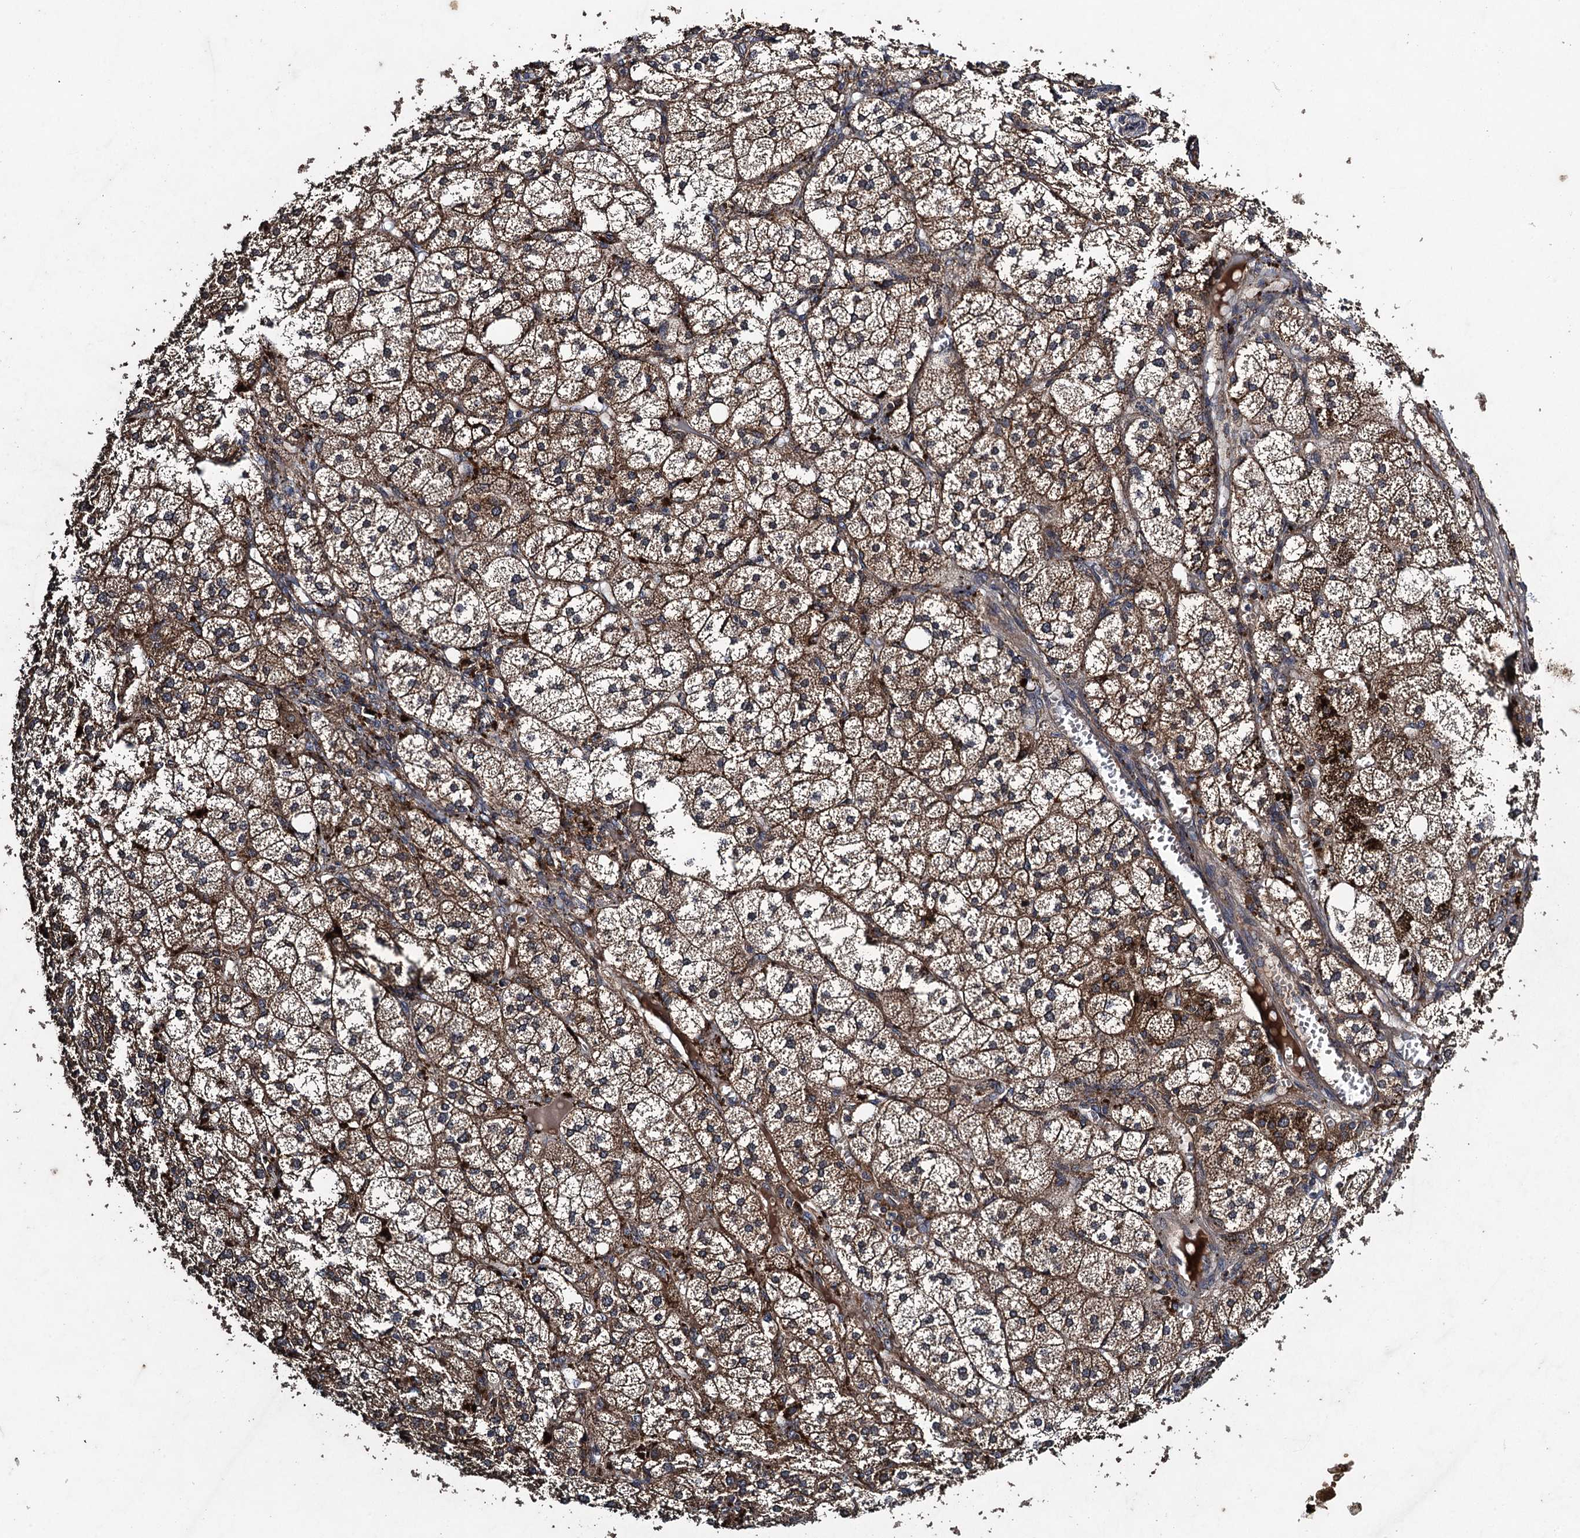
{"staining": {"intensity": "moderate", "quantity": ">75%", "location": "cytoplasmic/membranous"}, "tissue": "adrenal gland", "cell_type": "Glandular cells", "image_type": "normal", "snomed": [{"axis": "morphology", "description": "Normal tissue, NOS"}, {"axis": "topography", "description": "Adrenal gland"}], "caption": "Immunohistochemistry micrograph of benign adrenal gland stained for a protein (brown), which exhibits medium levels of moderate cytoplasmic/membranous expression in about >75% of glandular cells.", "gene": "CNTN5", "patient": {"sex": "female", "age": 61}}